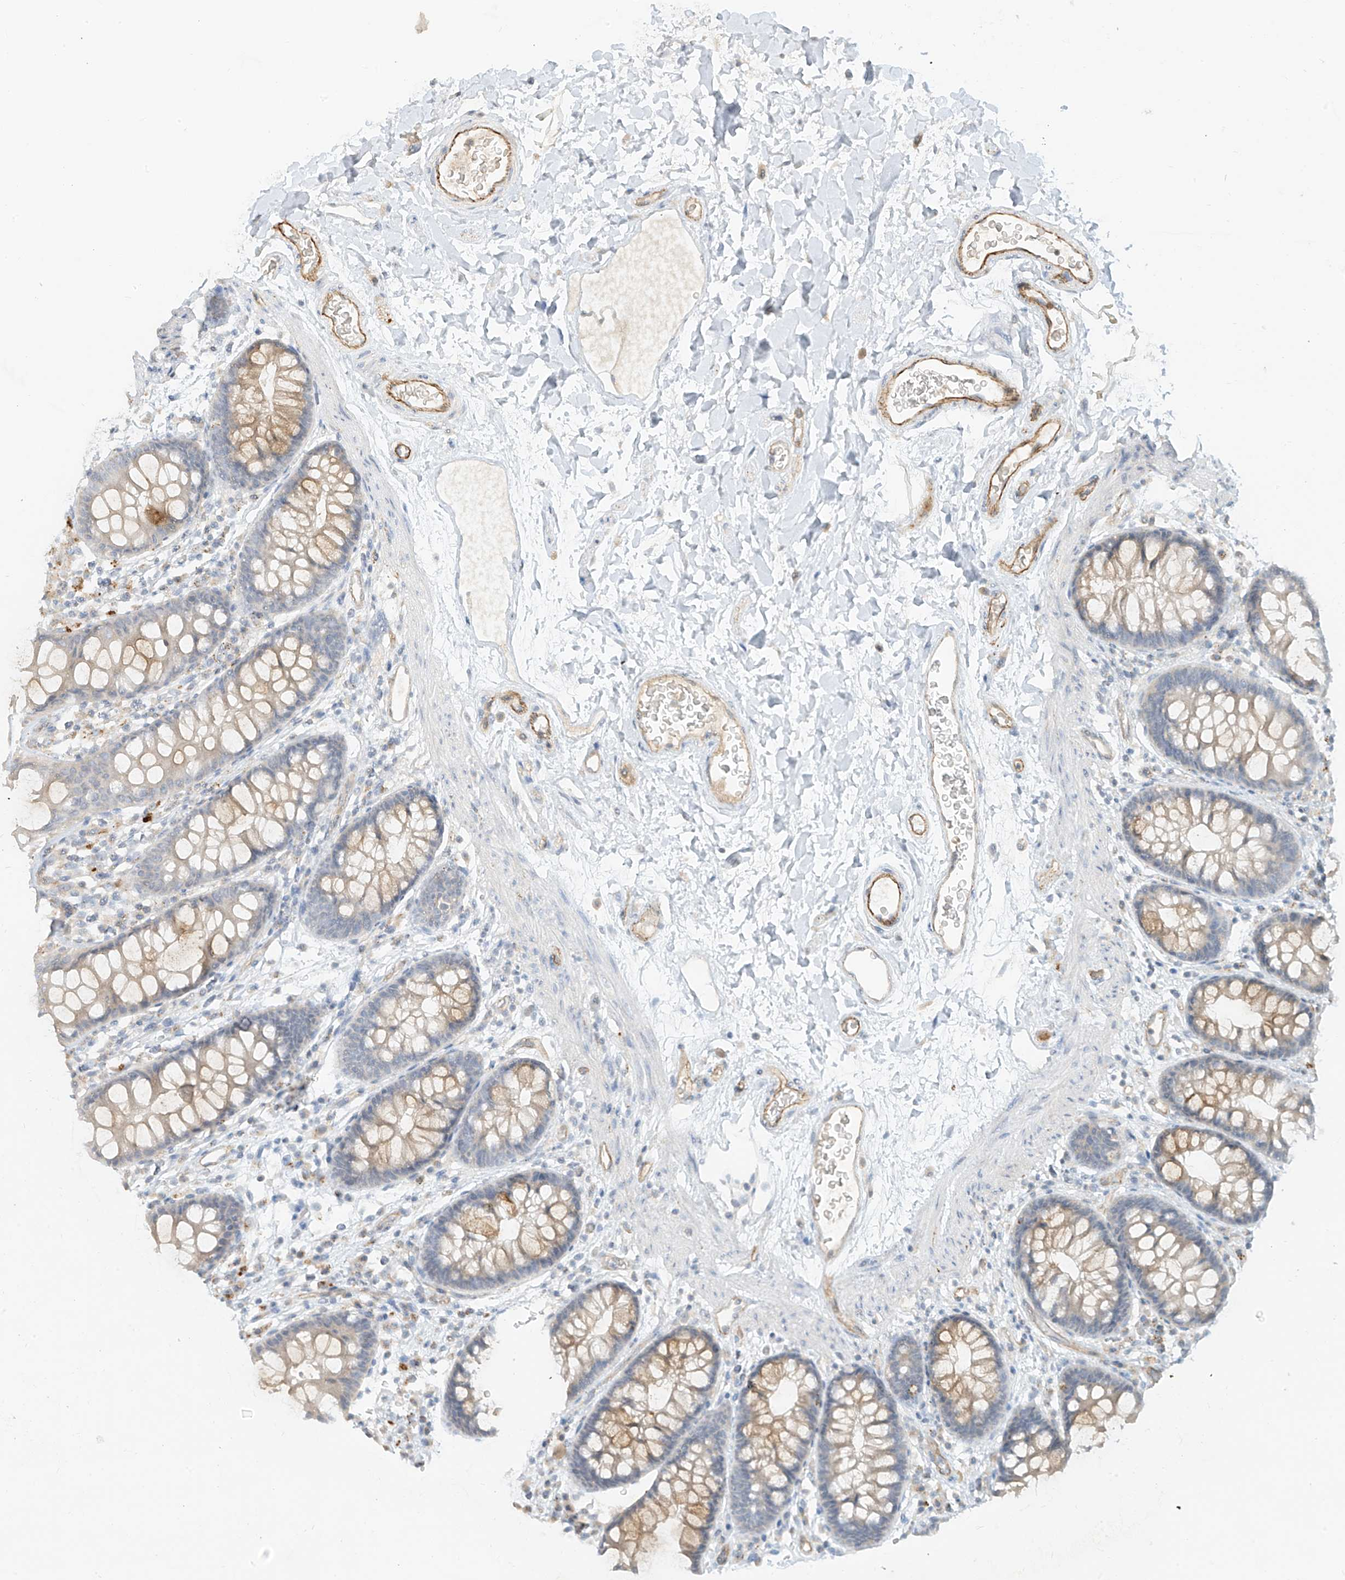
{"staining": {"intensity": "moderate", "quantity": "25%-75%", "location": "cytoplasmic/membranous"}, "tissue": "colon", "cell_type": "Endothelial cells", "image_type": "normal", "snomed": [{"axis": "morphology", "description": "Normal tissue, NOS"}, {"axis": "topography", "description": "Colon"}], "caption": "This photomicrograph demonstrates unremarkable colon stained with IHC to label a protein in brown. The cytoplasmic/membranous of endothelial cells show moderate positivity for the protein. Nuclei are counter-stained blue.", "gene": "C2orf42", "patient": {"sex": "female", "age": 62}}